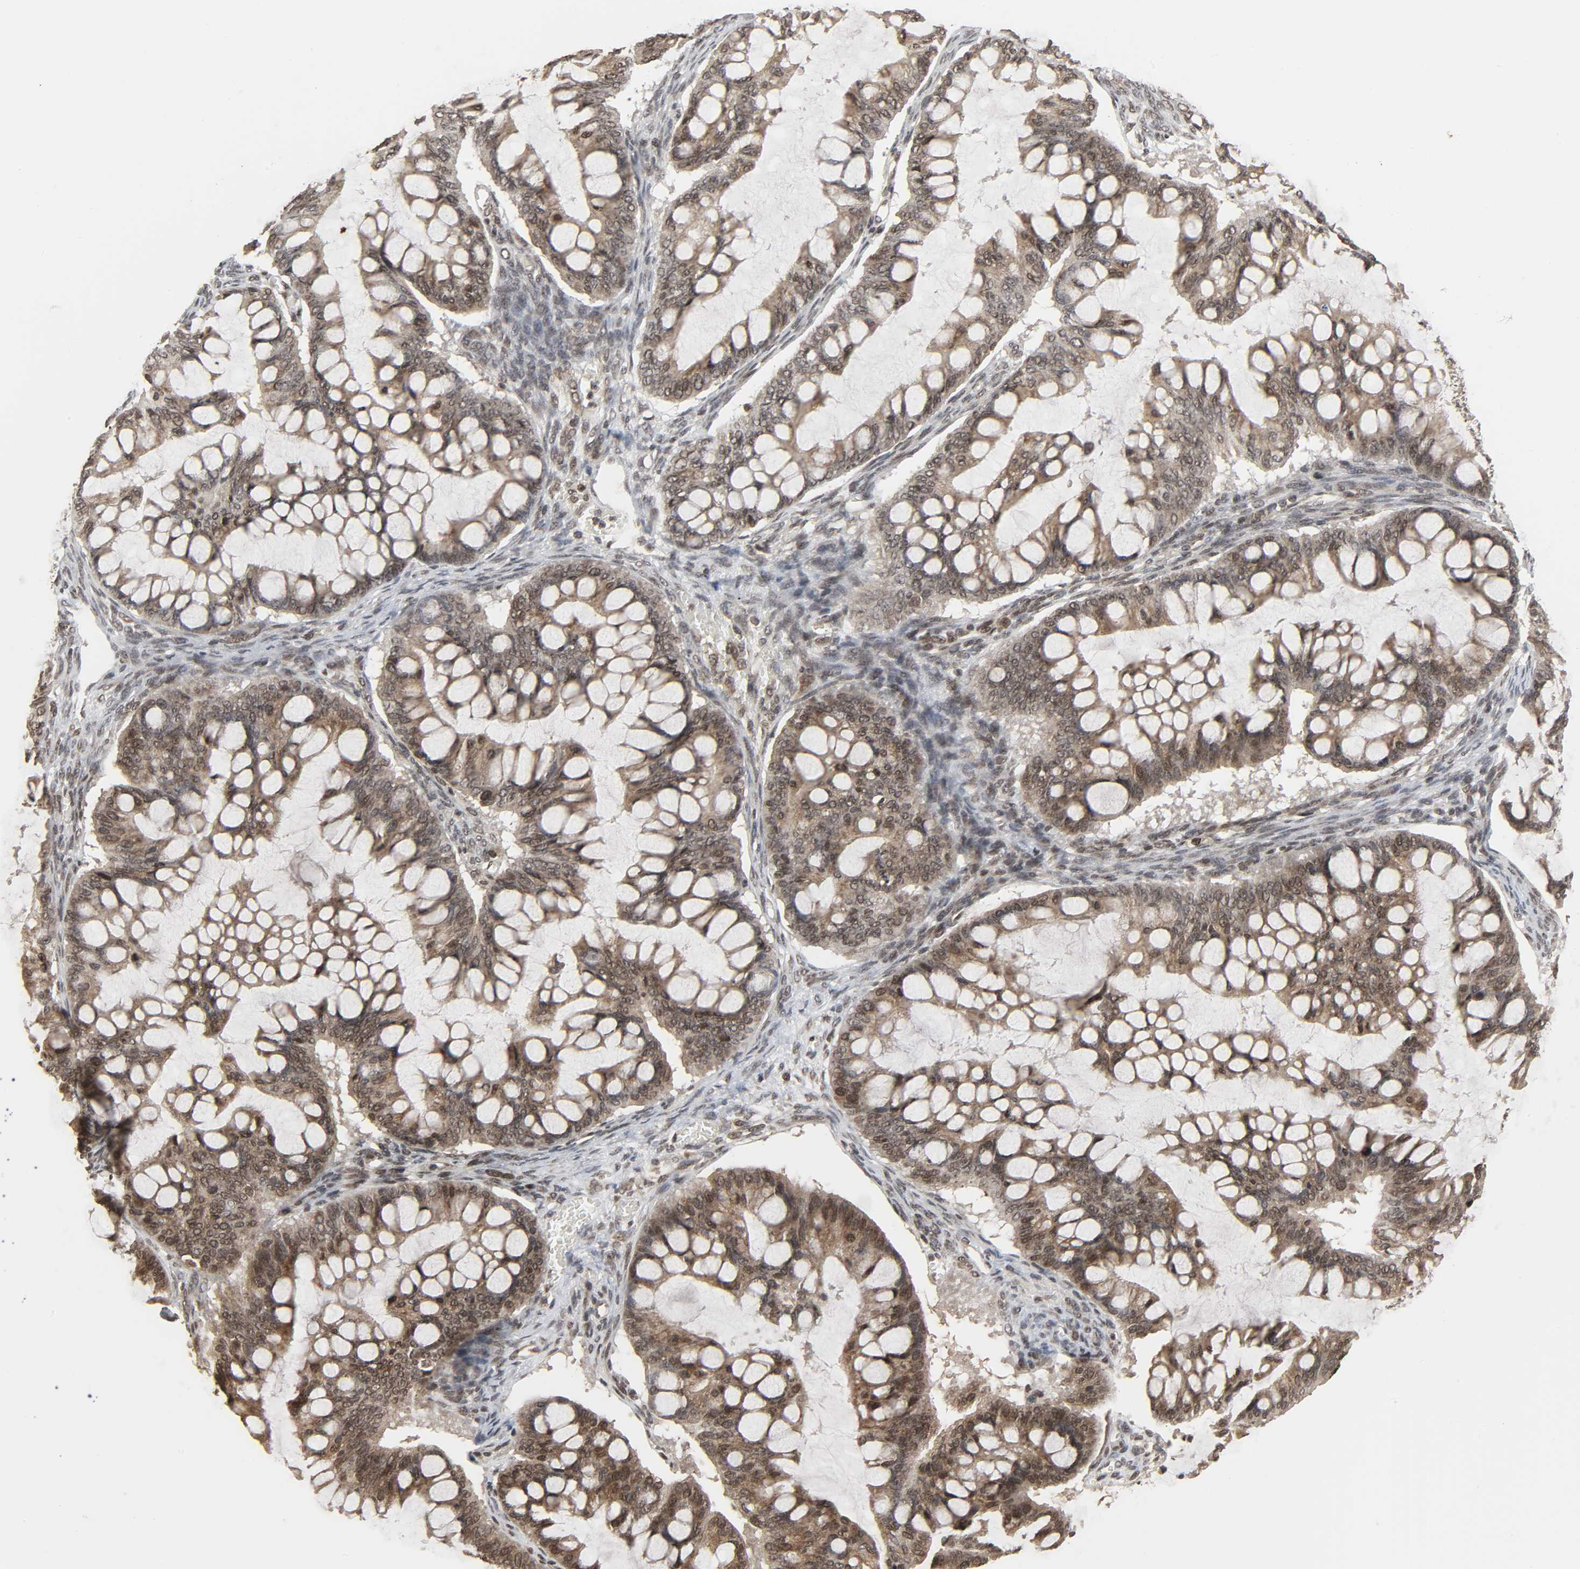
{"staining": {"intensity": "weak", "quantity": "25%-75%", "location": "nuclear"}, "tissue": "ovarian cancer", "cell_type": "Tumor cells", "image_type": "cancer", "snomed": [{"axis": "morphology", "description": "Cystadenocarcinoma, mucinous, NOS"}, {"axis": "topography", "description": "Ovary"}], "caption": "Mucinous cystadenocarcinoma (ovarian) was stained to show a protein in brown. There is low levels of weak nuclear positivity in approximately 25%-75% of tumor cells.", "gene": "XRCC1", "patient": {"sex": "female", "age": 73}}